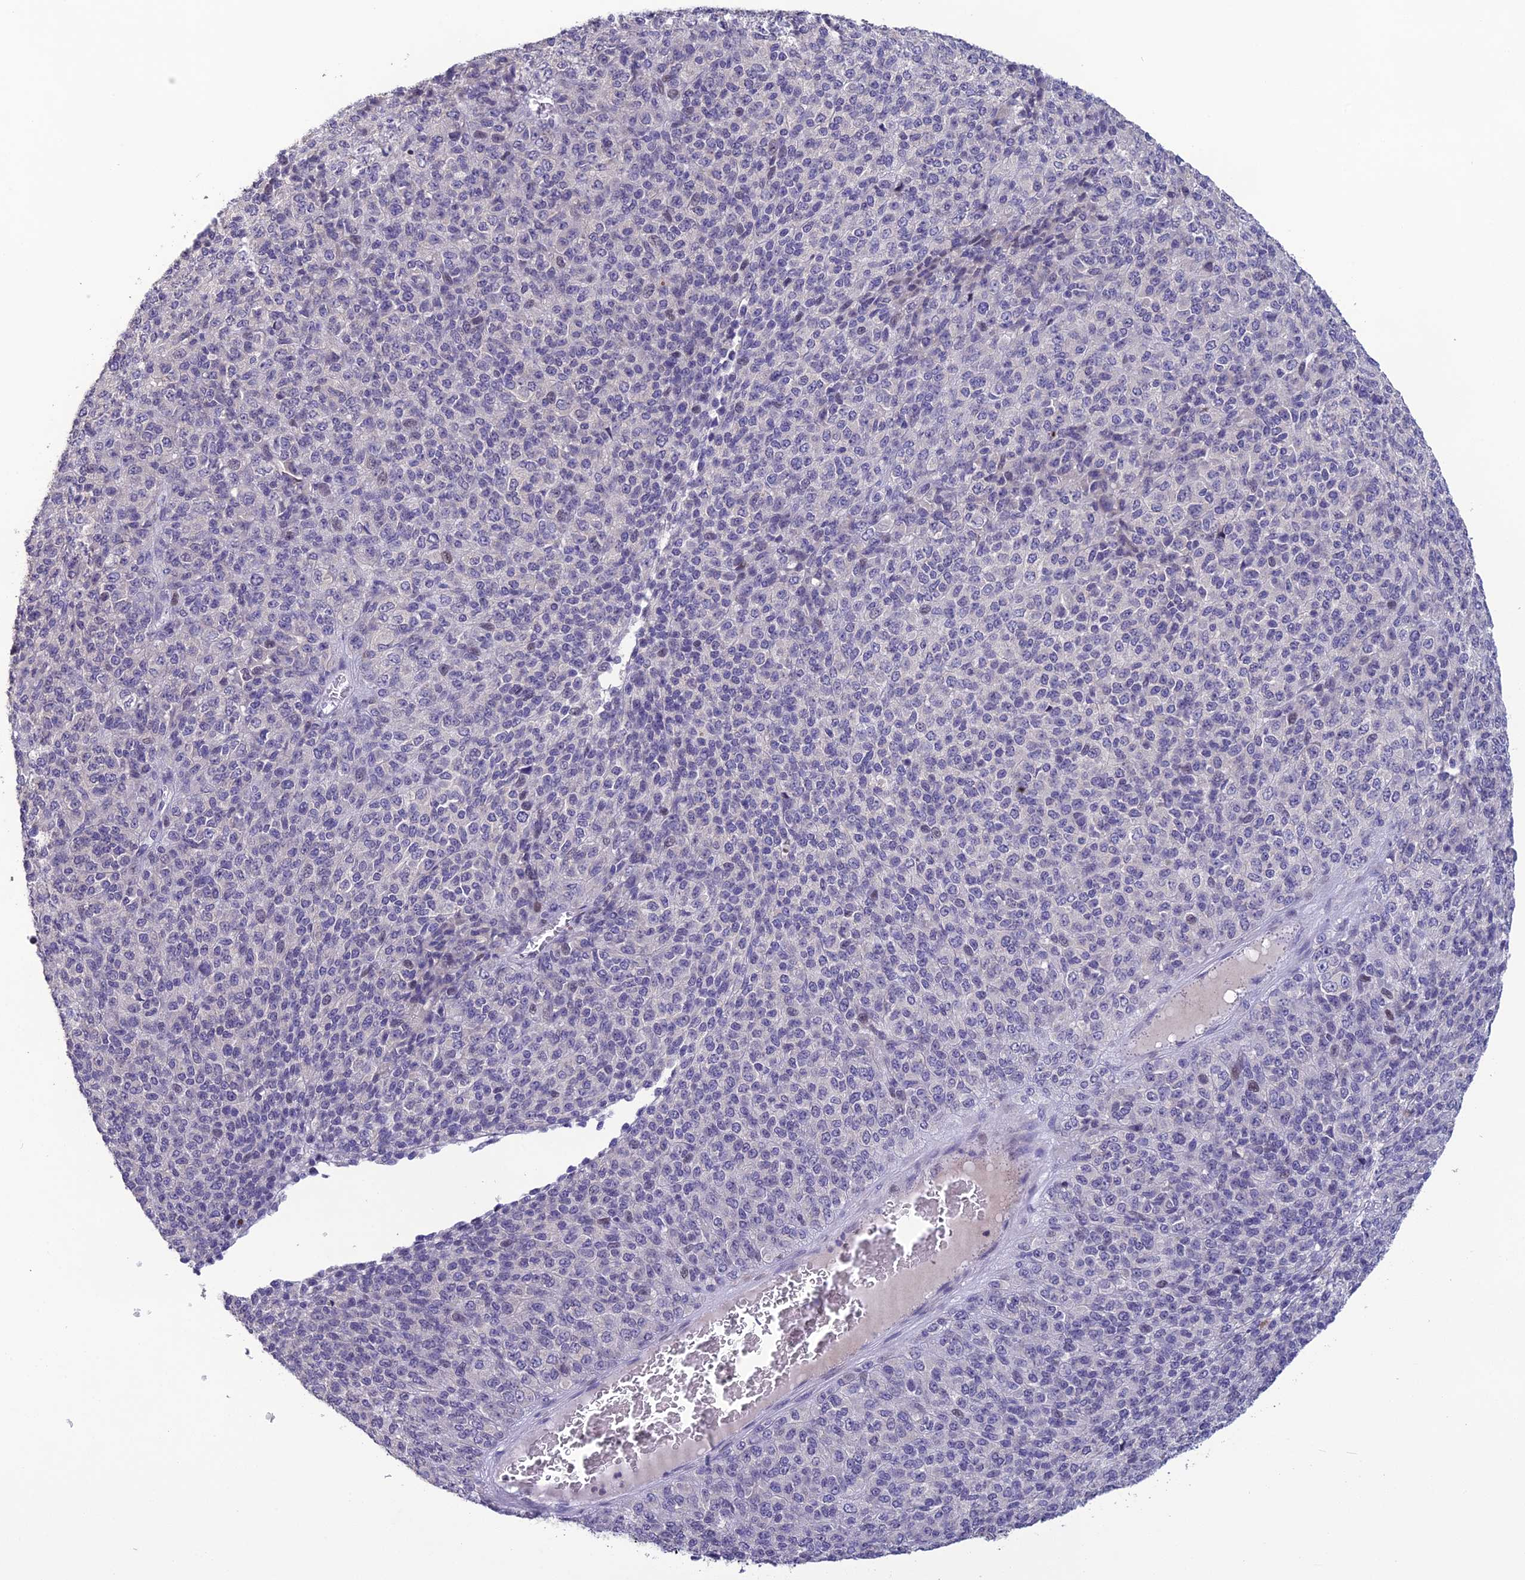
{"staining": {"intensity": "negative", "quantity": "none", "location": "none"}, "tissue": "melanoma", "cell_type": "Tumor cells", "image_type": "cancer", "snomed": [{"axis": "morphology", "description": "Malignant melanoma, Metastatic site"}, {"axis": "topography", "description": "Brain"}], "caption": "Immunohistochemistry histopathology image of neoplastic tissue: human melanoma stained with DAB reveals no significant protein positivity in tumor cells.", "gene": "TMEM134", "patient": {"sex": "female", "age": 56}}